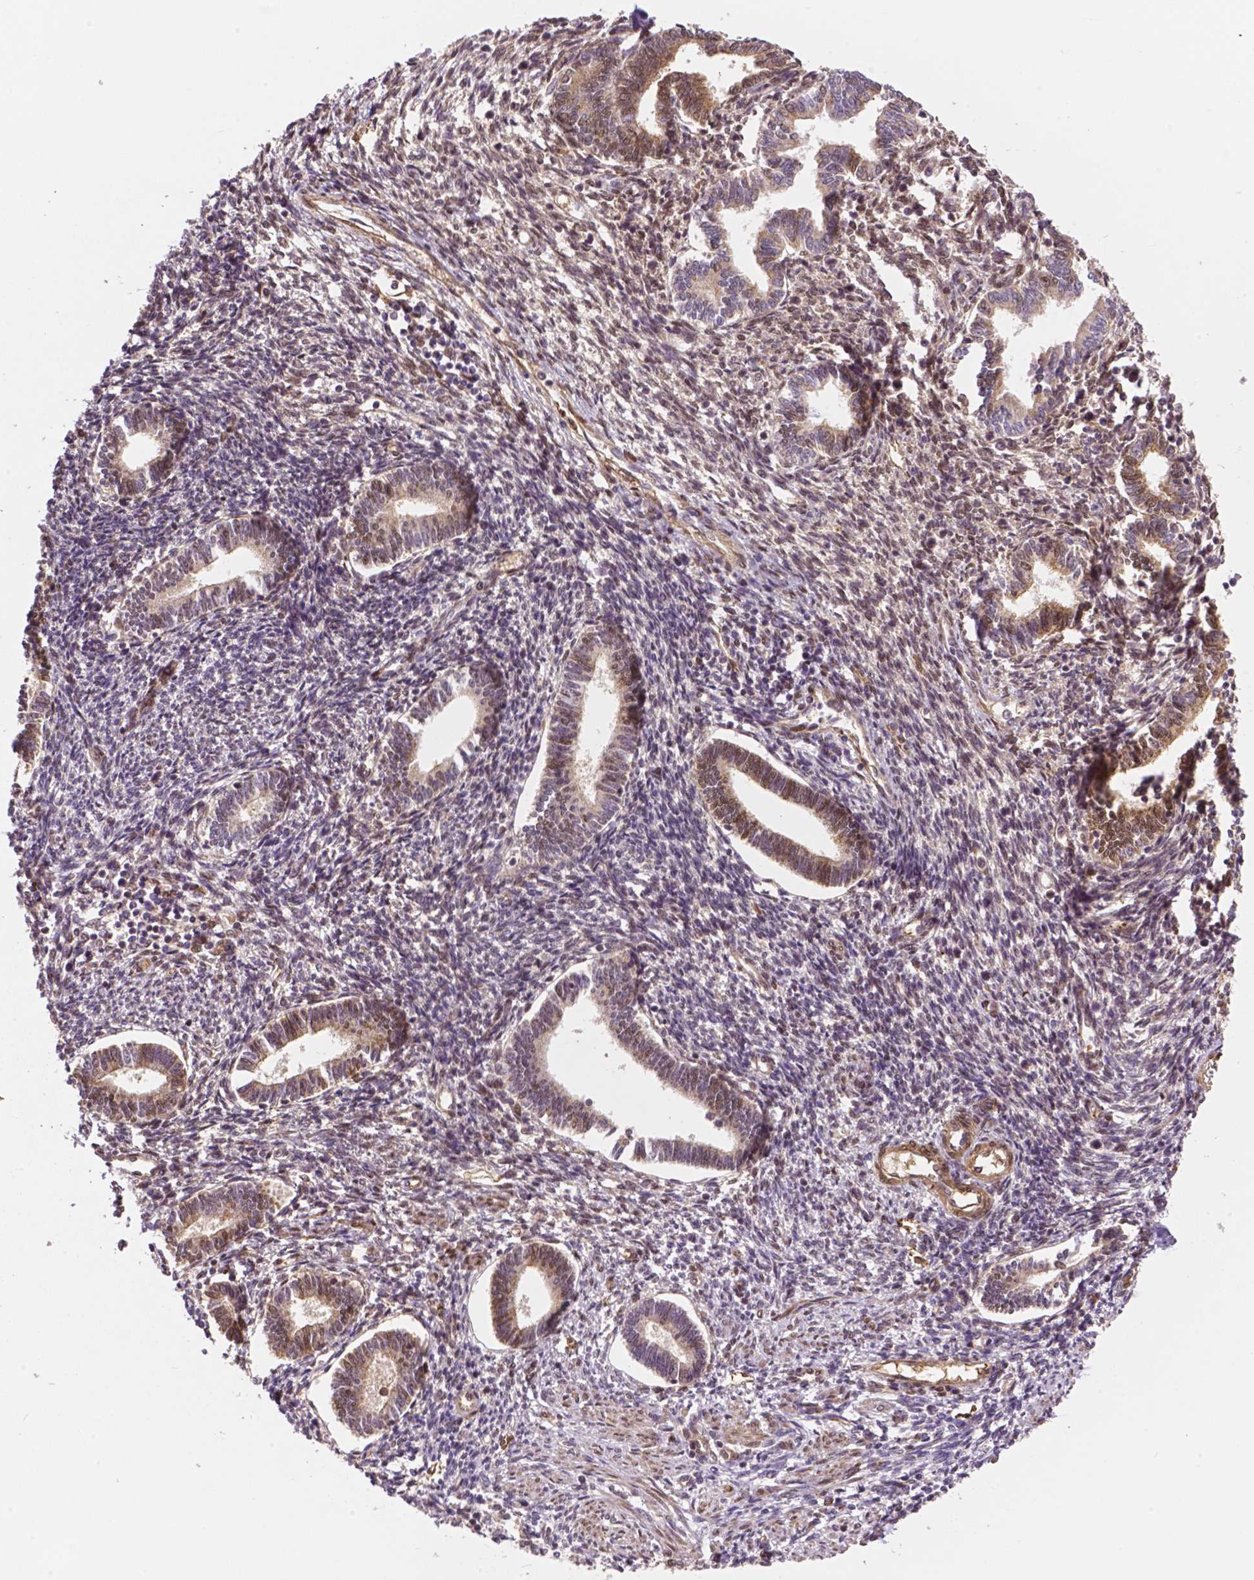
{"staining": {"intensity": "negative", "quantity": "none", "location": "none"}, "tissue": "endometrium", "cell_type": "Cells in endometrial stroma", "image_type": "normal", "snomed": [{"axis": "morphology", "description": "Normal tissue, NOS"}, {"axis": "topography", "description": "Endometrium"}], "caption": "IHC micrograph of unremarkable endometrium: human endometrium stained with DAB exhibits no significant protein expression in cells in endometrial stroma.", "gene": "YAP1", "patient": {"sex": "female", "age": 42}}